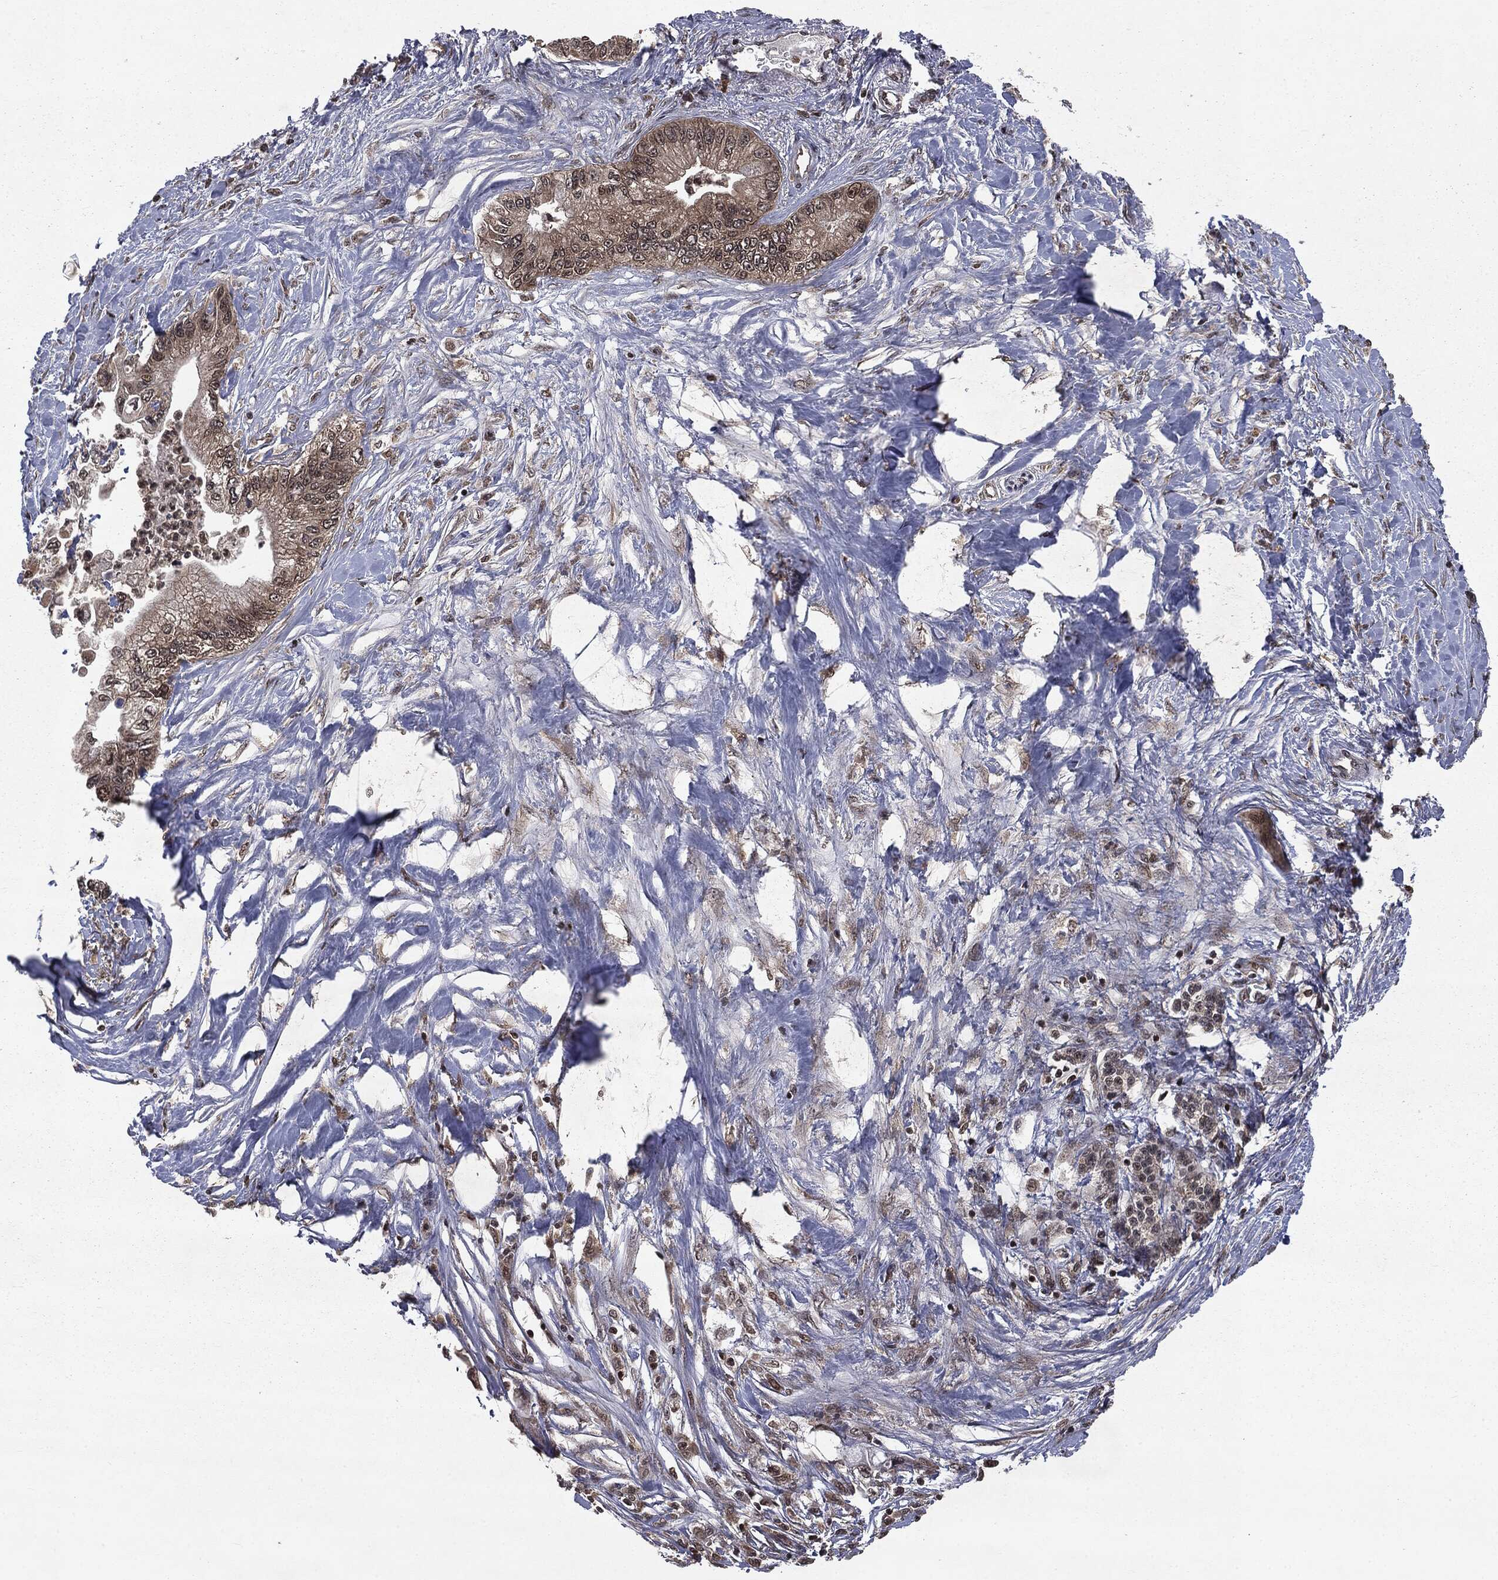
{"staining": {"intensity": "moderate", "quantity": "25%-75%", "location": "cytoplasmic/membranous,nuclear"}, "tissue": "pancreatic cancer", "cell_type": "Tumor cells", "image_type": "cancer", "snomed": [{"axis": "morphology", "description": "Adenocarcinoma, NOS"}, {"axis": "topography", "description": "Pancreas"}], "caption": "High-magnification brightfield microscopy of adenocarcinoma (pancreatic) stained with DAB (3,3'-diaminobenzidine) (brown) and counterstained with hematoxylin (blue). tumor cells exhibit moderate cytoplasmic/membranous and nuclear positivity is appreciated in approximately25%-75% of cells. (Brightfield microscopy of DAB IHC at high magnification).", "gene": "STAU2", "patient": {"sex": "male", "age": 61}}